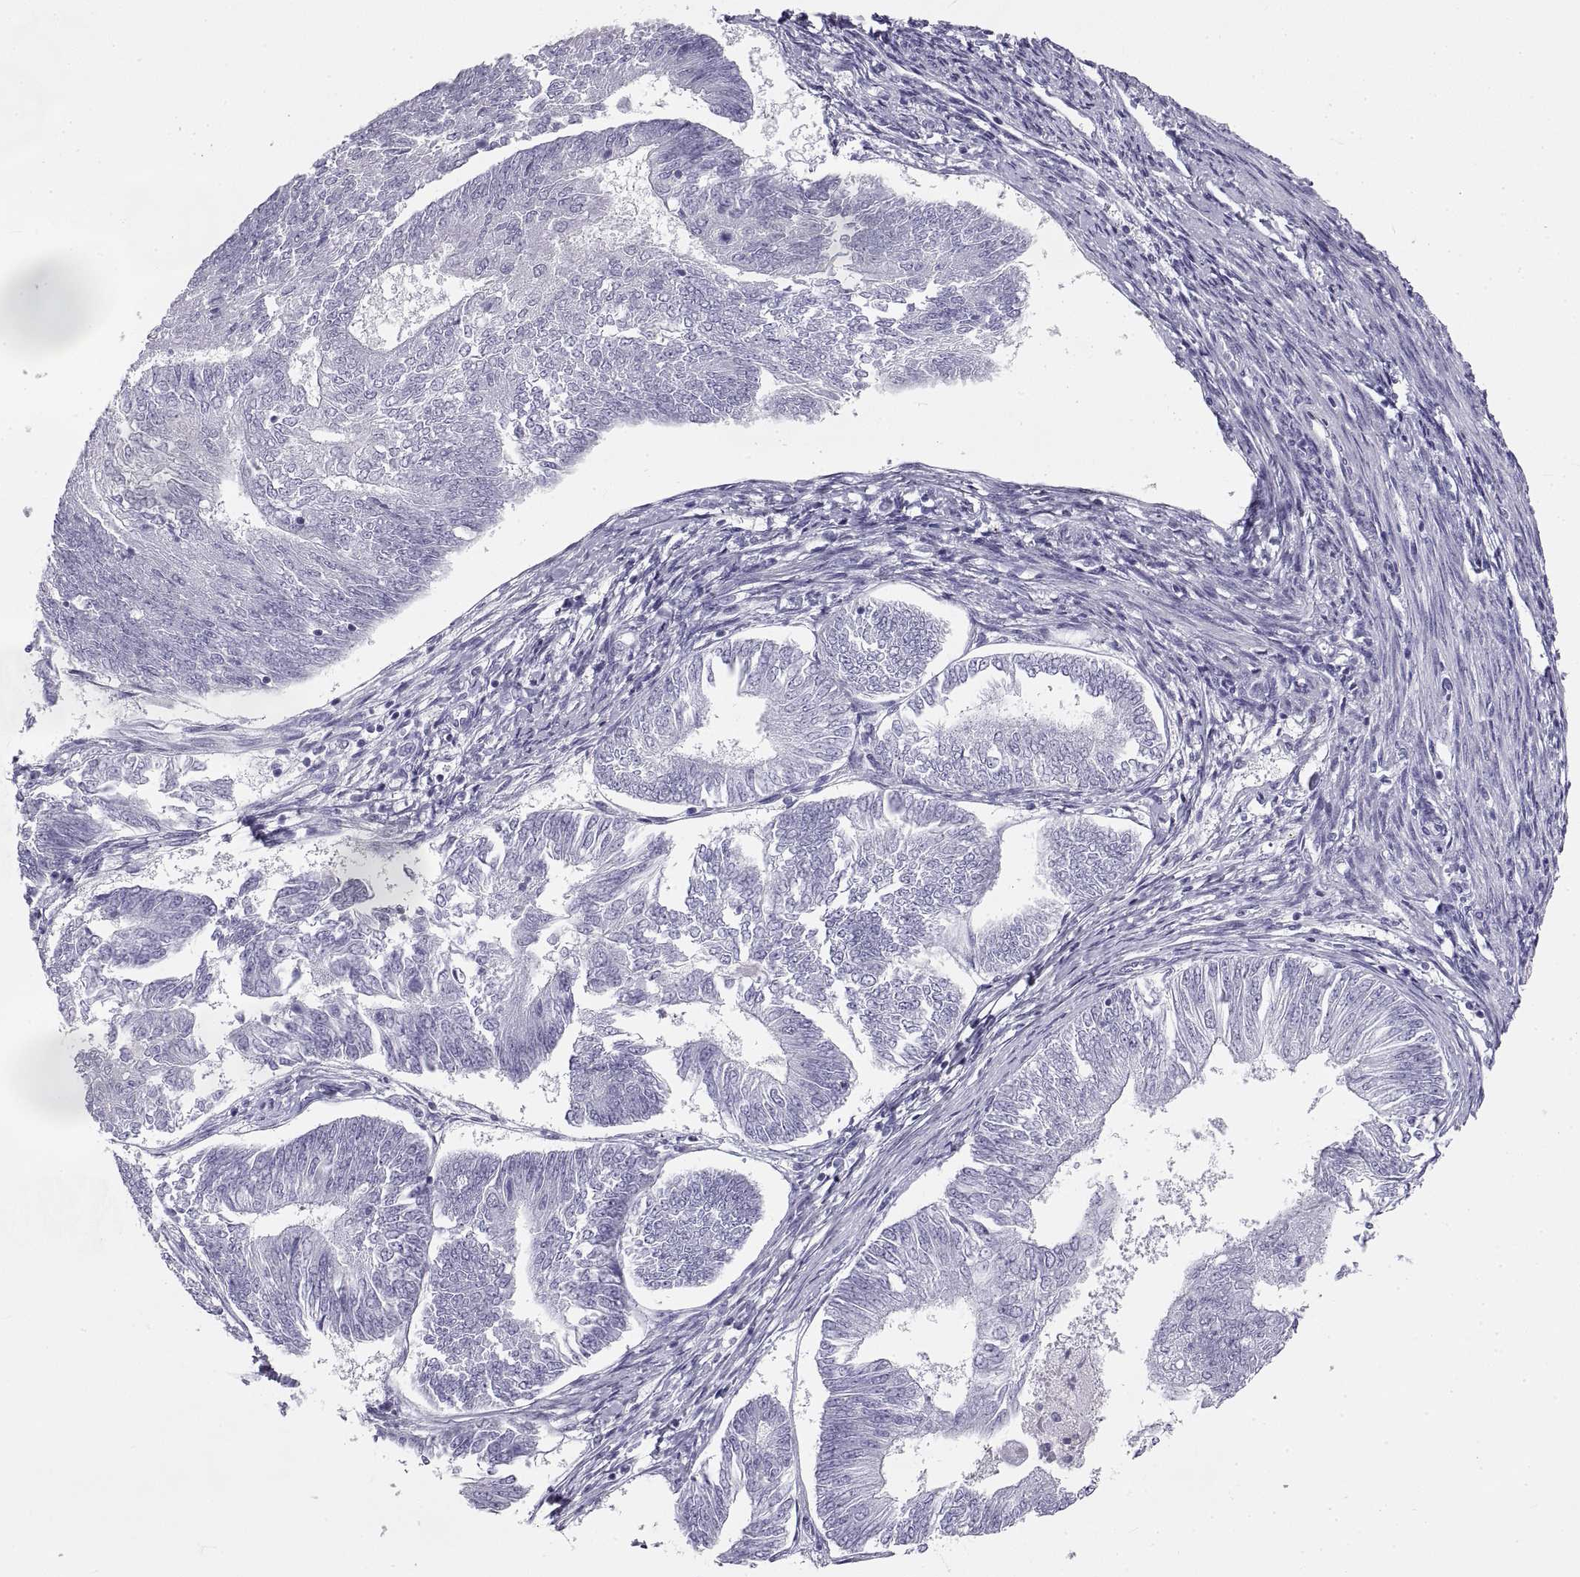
{"staining": {"intensity": "negative", "quantity": "none", "location": "none"}, "tissue": "endometrial cancer", "cell_type": "Tumor cells", "image_type": "cancer", "snomed": [{"axis": "morphology", "description": "Adenocarcinoma, NOS"}, {"axis": "topography", "description": "Endometrium"}], "caption": "Endometrial cancer (adenocarcinoma) was stained to show a protein in brown. There is no significant expression in tumor cells.", "gene": "RLBP1", "patient": {"sex": "female", "age": 58}}